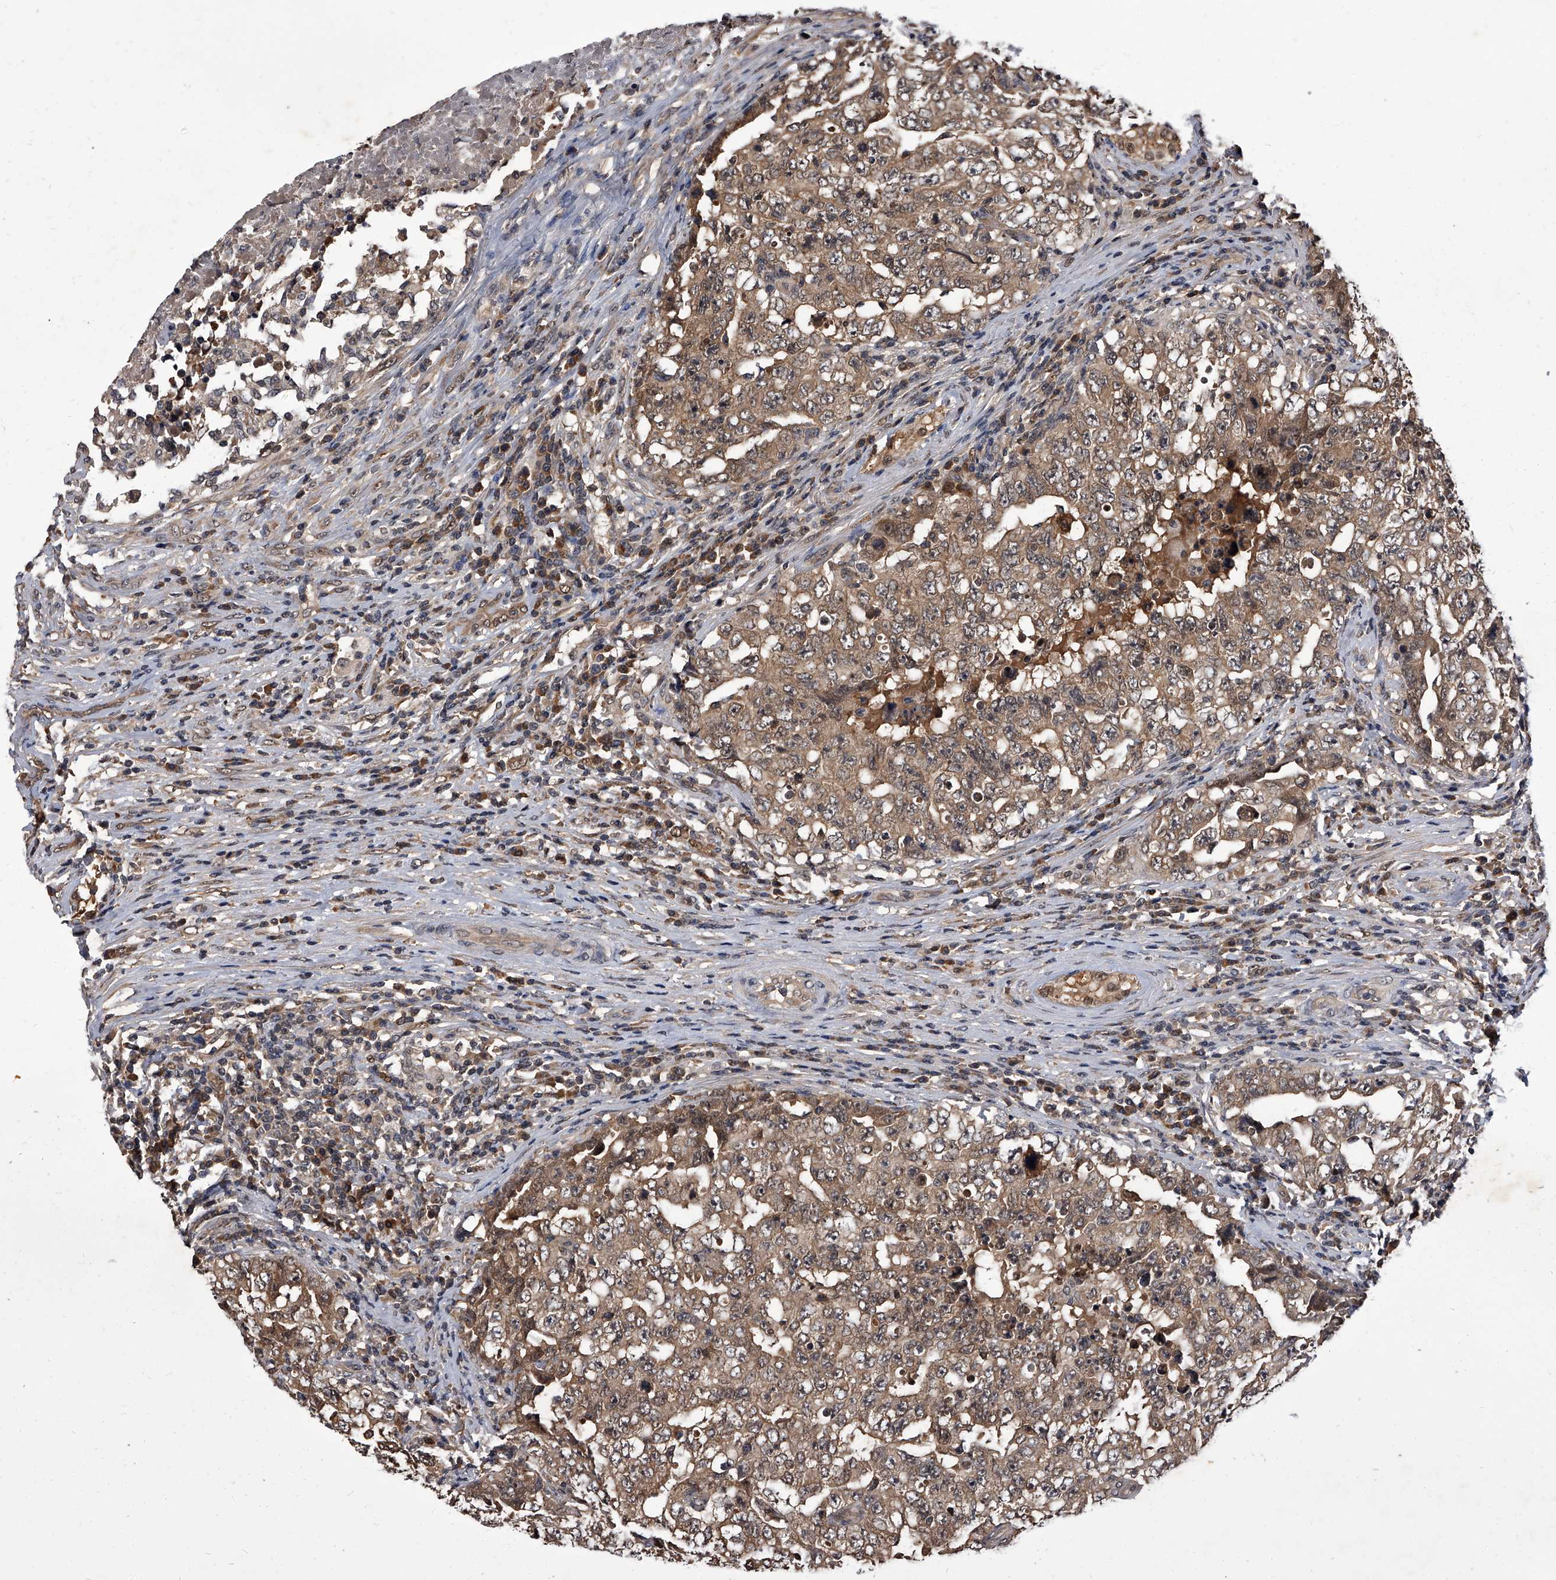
{"staining": {"intensity": "weak", "quantity": ">75%", "location": "cytoplasmic/membranous"}, "tissue": "testis cancer", "cell_type": "Tumor cells", "image_type": "cancer", "snomed": [{"axis": "morphology", "description": "Carcinoma, Embryonal, NOS"}, {"axis": "topography", "description": "Testis"}], "caption": "The histopathology image reveals staining of embryonal carcinoma (testis), revealing weak cytoplasmic/membranous protein staining (brown color) within tumor cells. (Brightfield microscopy of DAB IHC at high magnification).", "gene": "SLC18B1", "patient": {"sex": "male", "age": 26}}